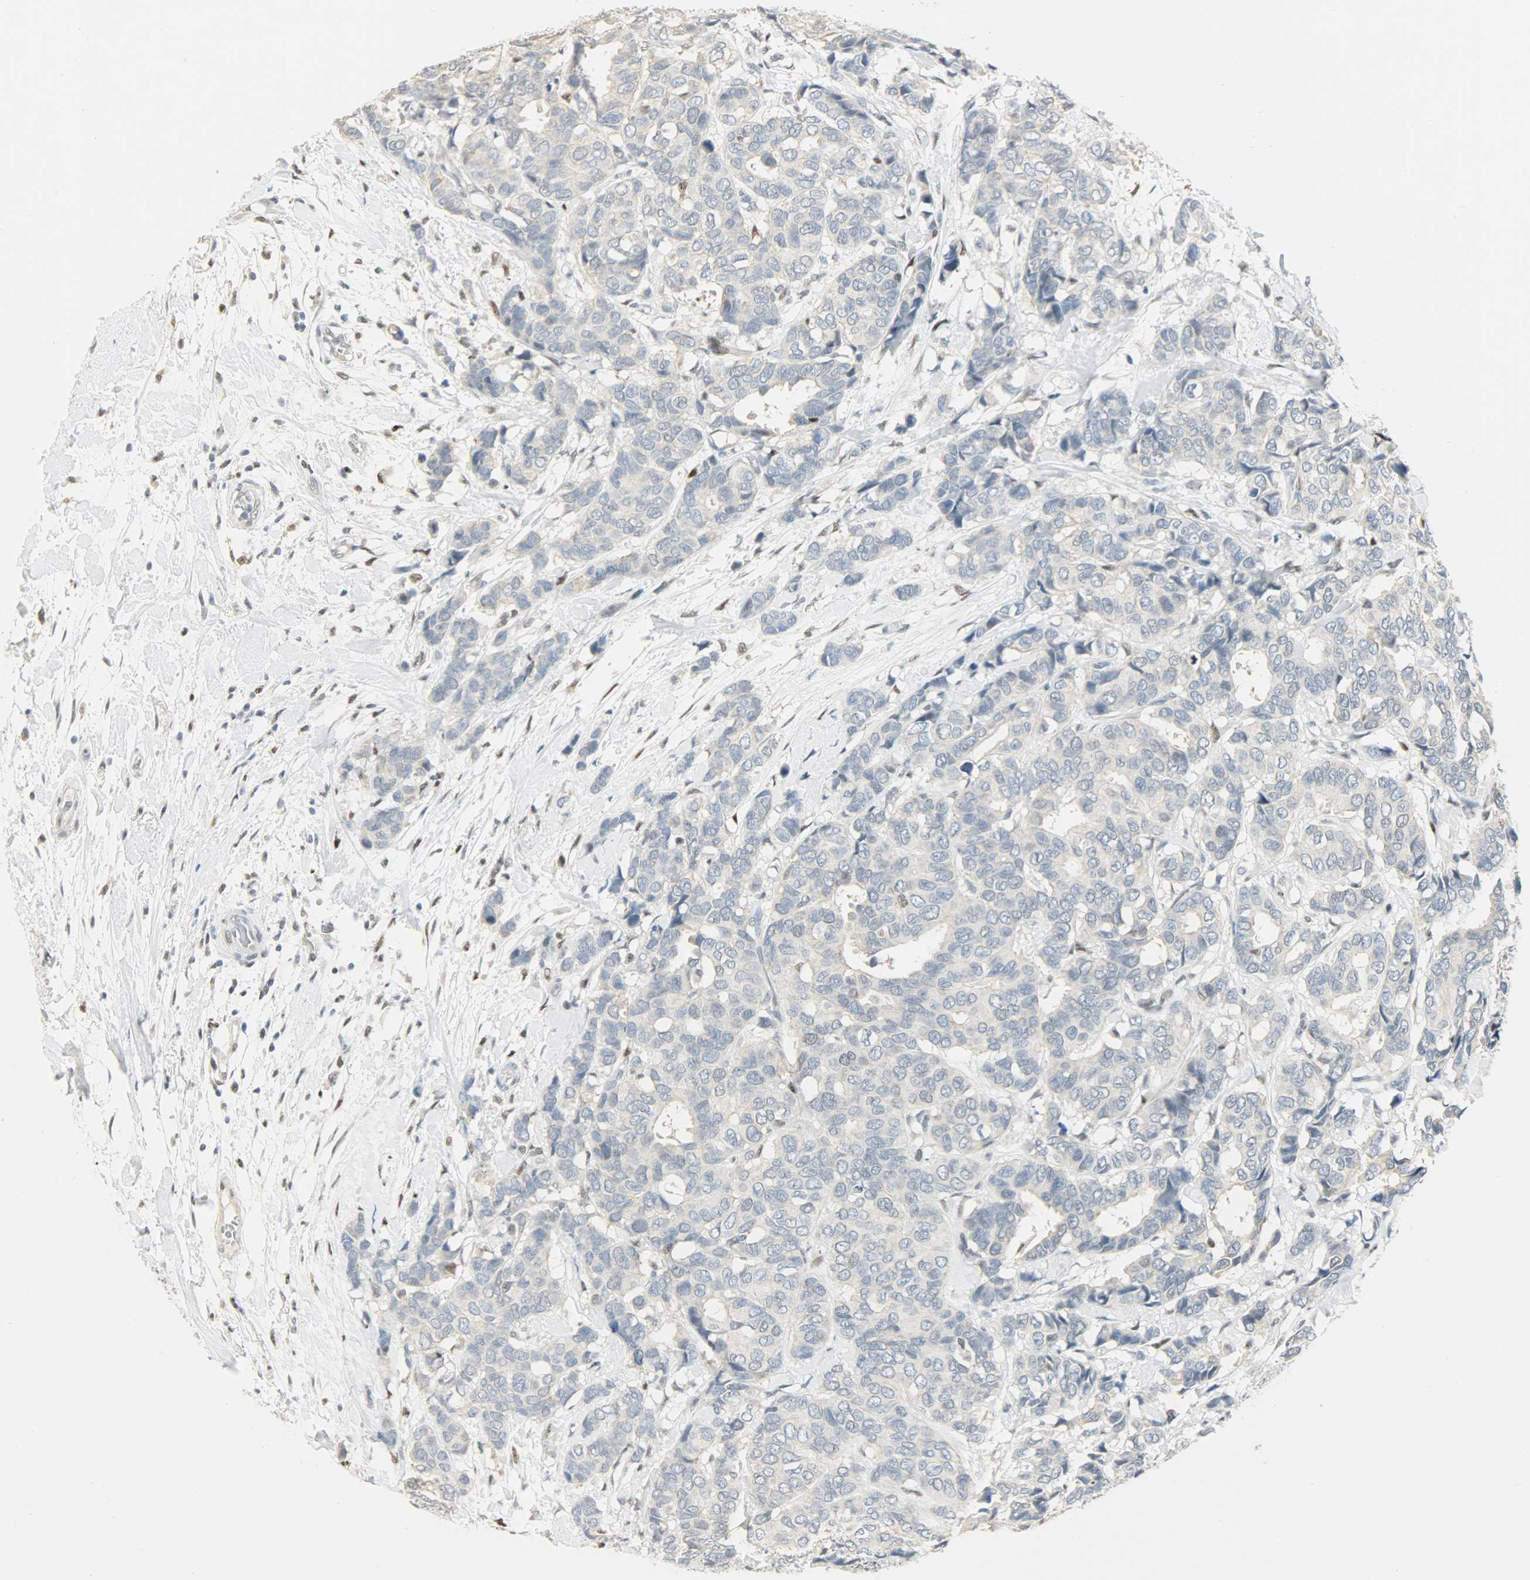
{"staining": {"intensity": "negative", "quantity": "none", "location": "none"}, "tissue": "breast cancer", "cell_type": "Tumor cells", "image_type": "cancer", "snomed": [{"axis": "morphology", "description": "Duct carcinoma"}, {"axis": "topography", "description": "Breast"}], "caption": "This image is of breast infiltrating ductal carcinoma stained with immunohistochemistry (IHC) to label a protein in brown with the nuclei are counter-stained blue. There is no expression in tumor cells.", "gene": "PPARG", "patient": {"sex": "female", "age": 87}}